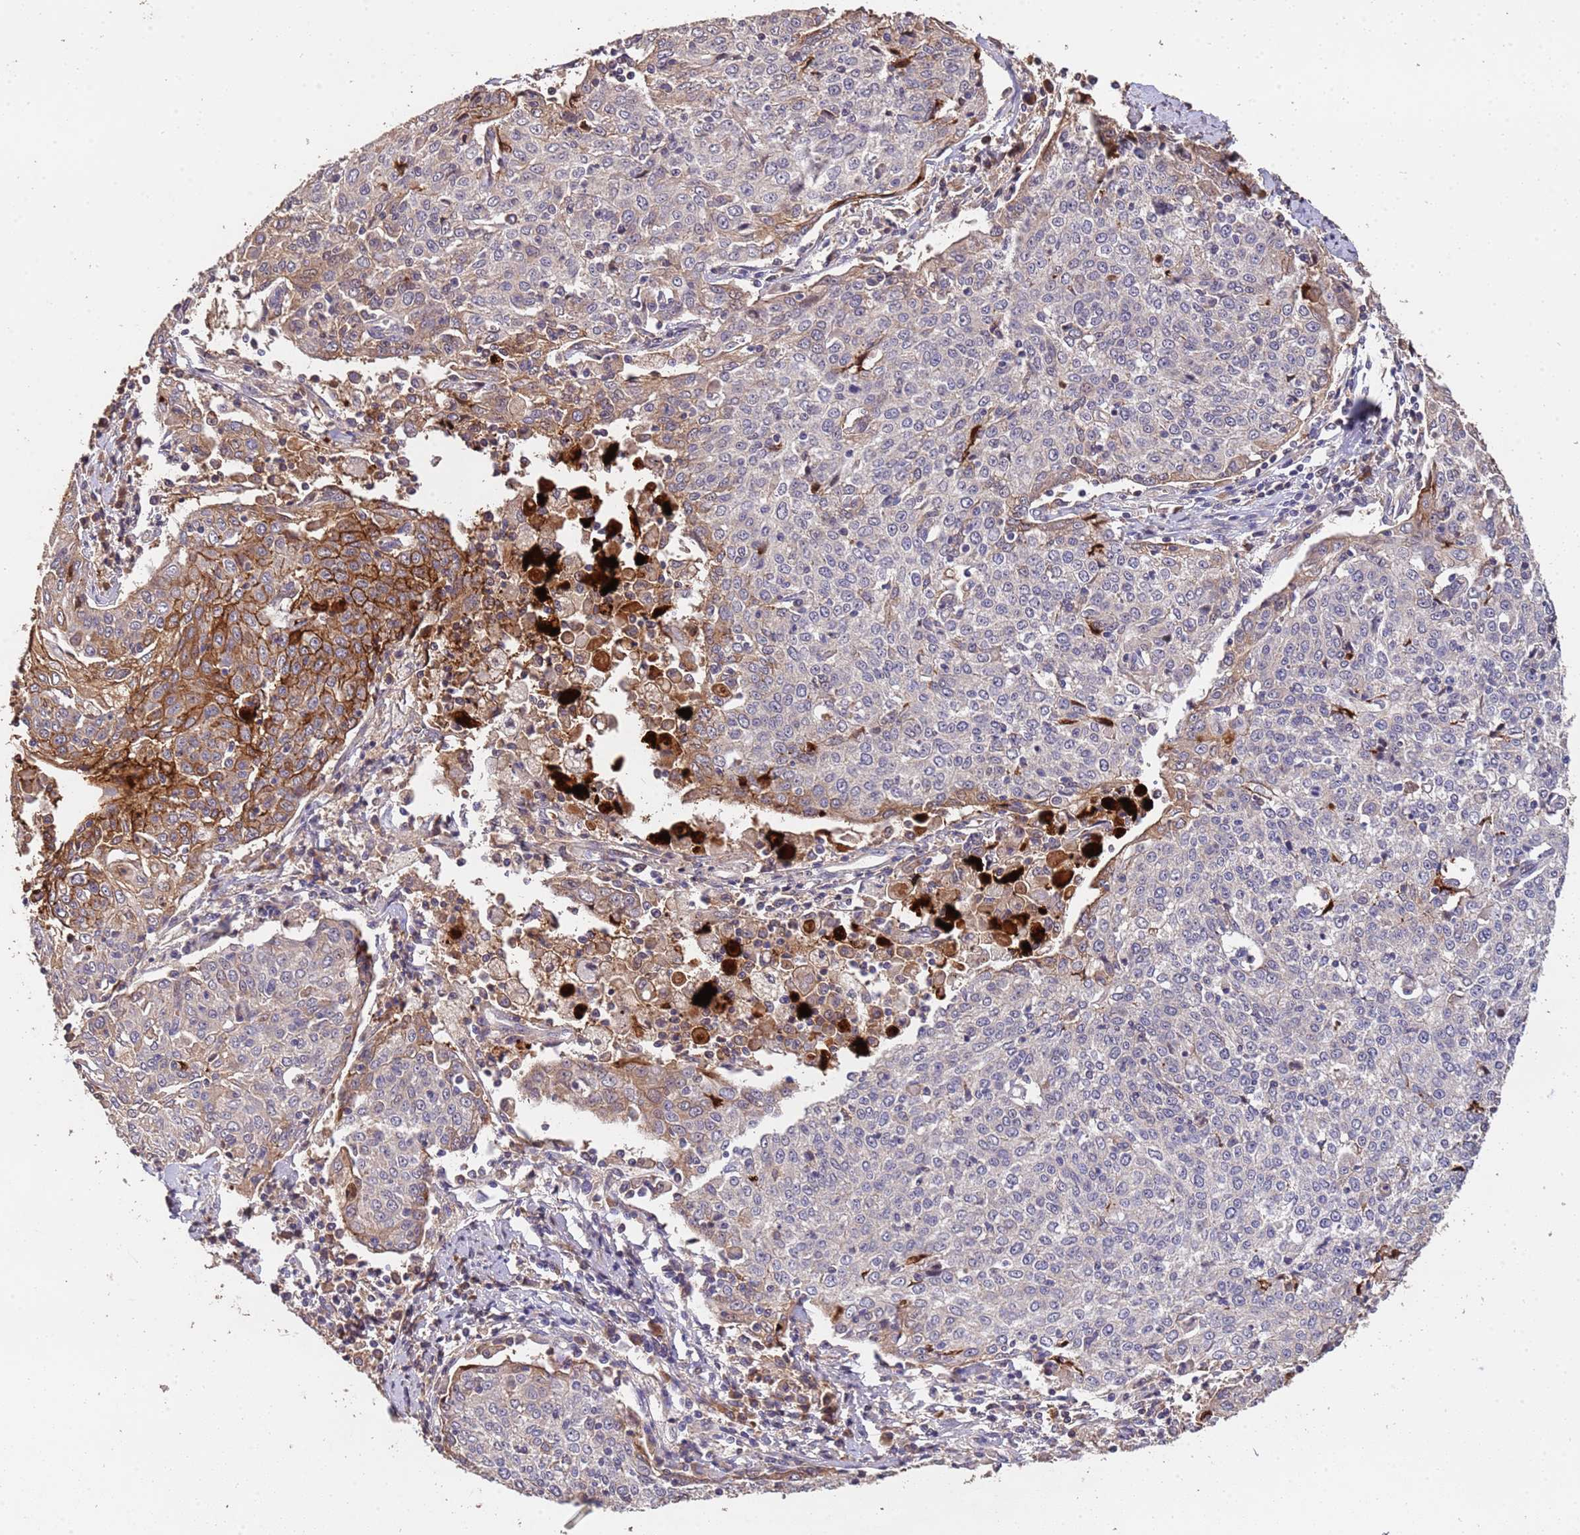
{"staining": {"intensity": "moderate", "quantity": "25%-75%", "location": "cytoplasmic/membranous"}, "tissue": "cervical cancer", "cell_type": "Tumor cells", "image_type": "cancer", "snomed": [{"axis": "morphology", "description": "Squamous cell carcinoma, NOS"}, {"axis": "topography", "description": "Cervix"}], "caption": "Cervical squamous cell carcinoma stained for a protein reveals moderate cytoplasmic/membranous positivity in tumor cells.", "gene": "CCDC184", "patient": {"sex": "female", "age": 48}}